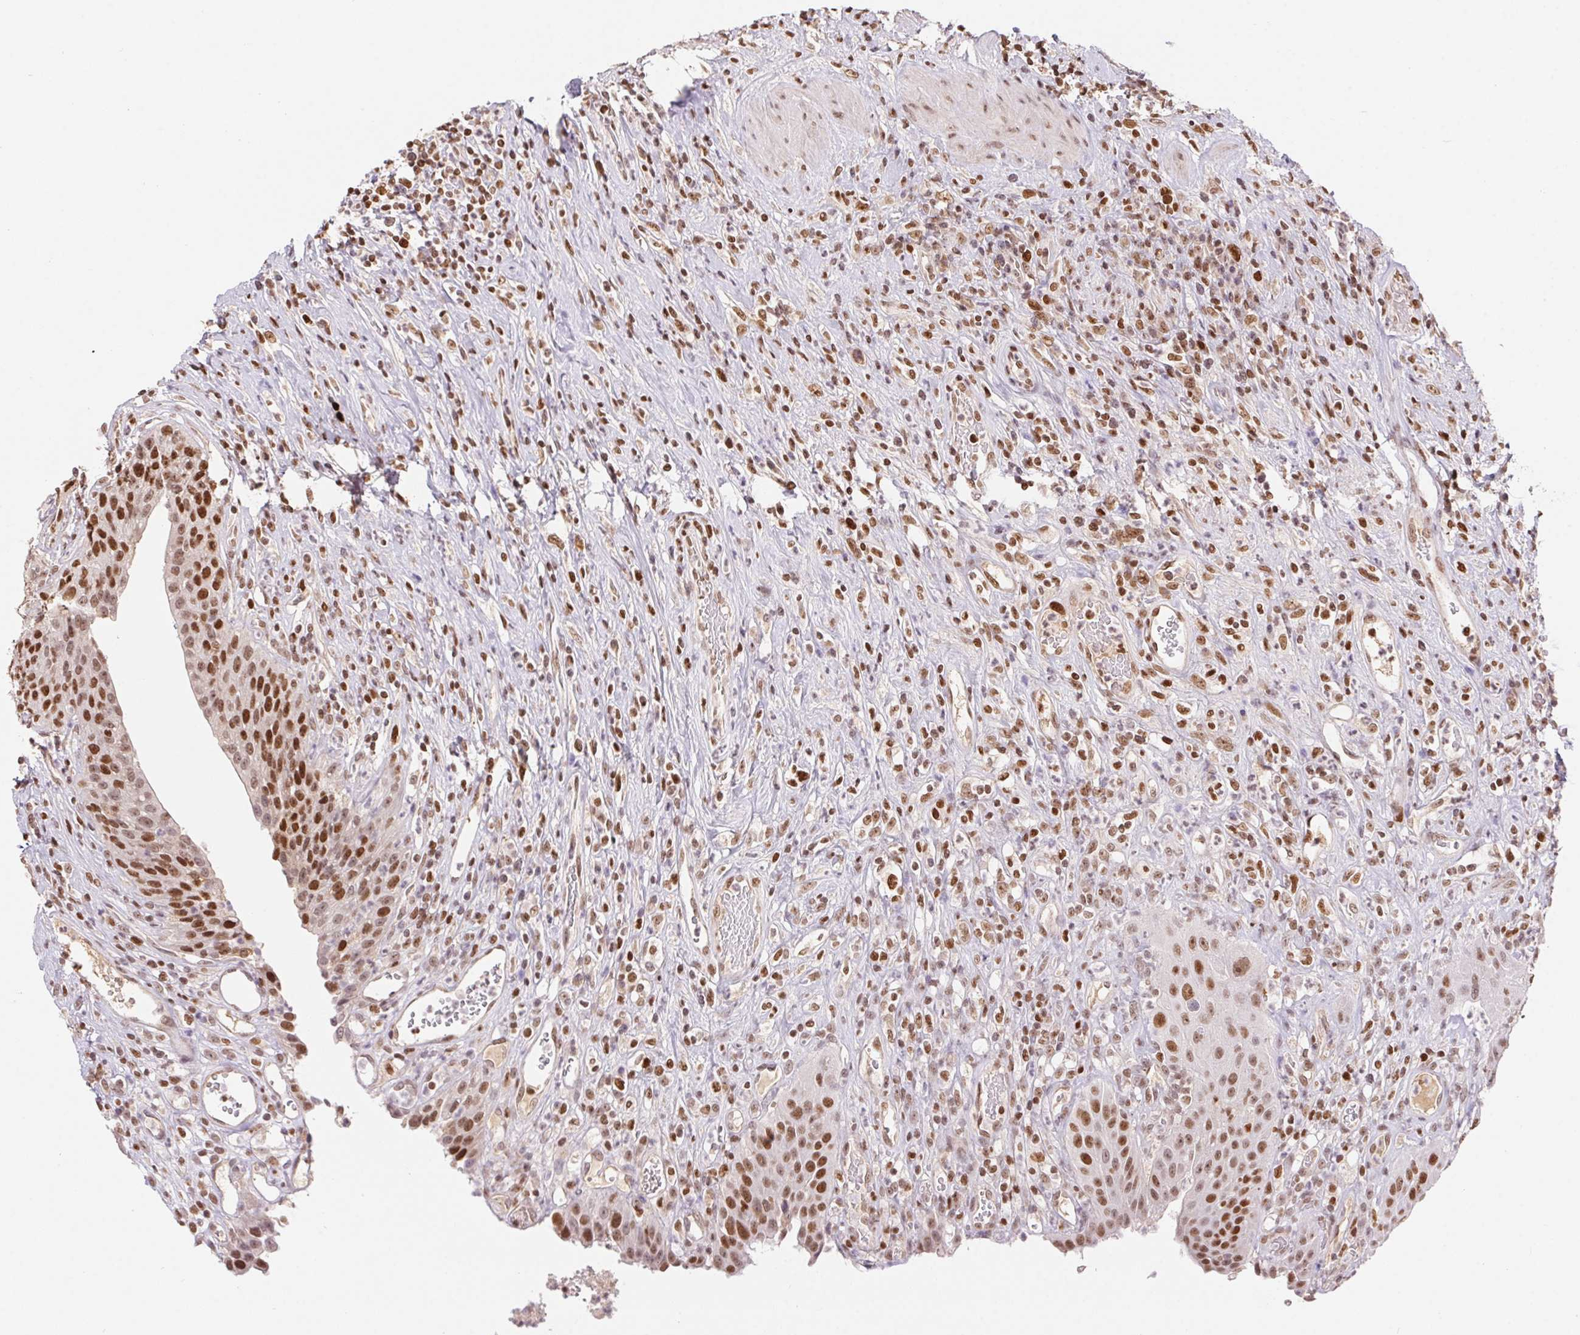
{"staining": {"intensity": "strong", "quantity": ">75%", "location": "nuclear"}, "tissue": "urinary bladder", "cell_type": "Urothelial cells", "image_type": "normal", "snomed": [{"axis": "morphology", "description": "Normal tissue, NOS"}, {"axis": "topography", "description": "Urinary bladder"}], "caption": "Protein expression analysis of benign human urinary bladder reveals strong nuclear positivity in about >75% of urothelial cells. The staining was performed using DAB (3,3'-diaminobenzidine) to visualize the protein expression in brown, while the nuclei were stained in blue with hematoxylin (Magnification: 20x).", "gene": "POLD3", "patient": {"sex": "female", "age": 56}}